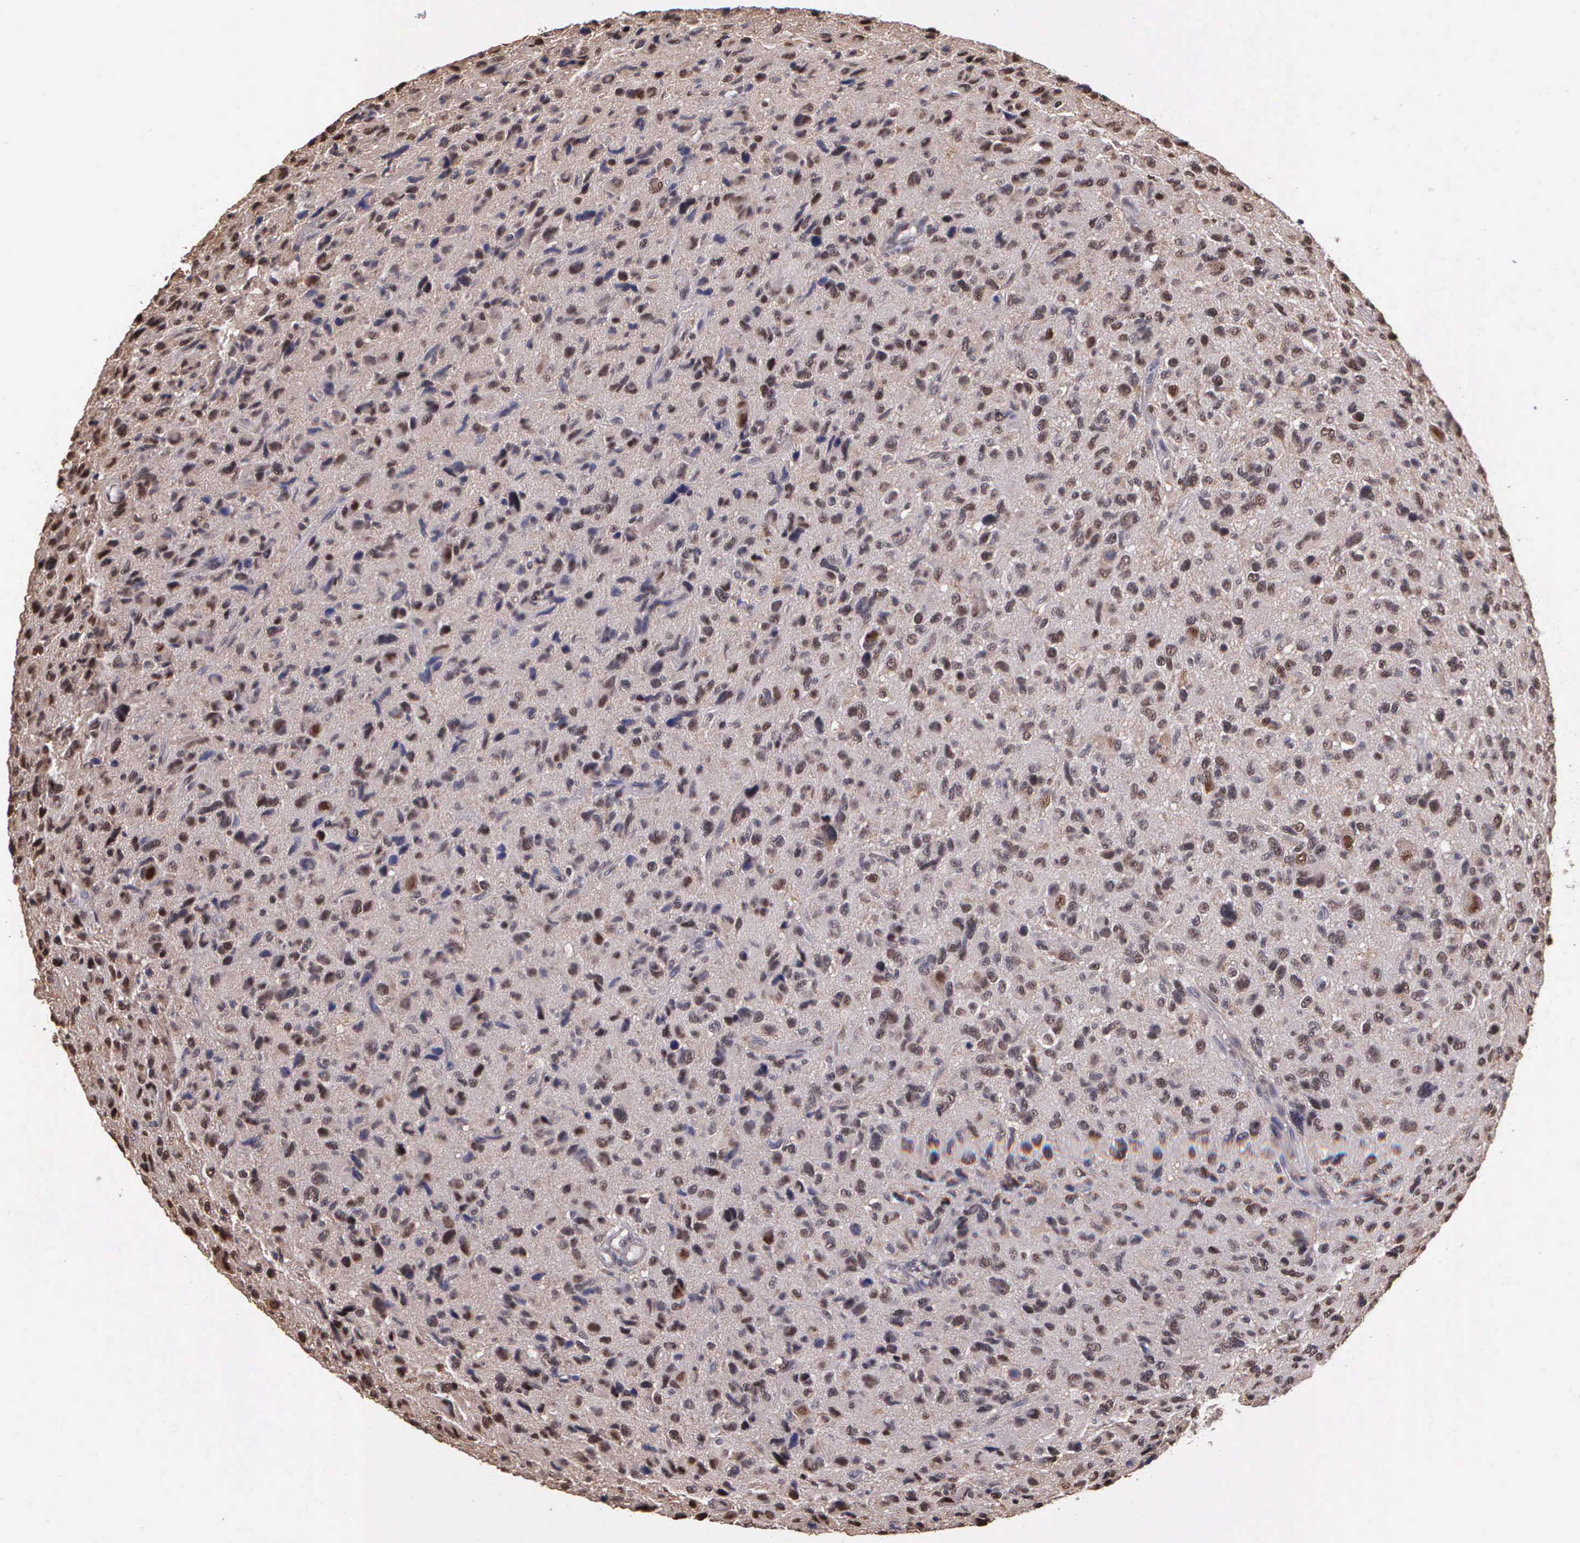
{"staining": {"intensity": "weak", "quantity": ">75%", "location": "cytoplasmic/membranous,nuclear"}, "tissue": "glioma", "cell_type": "Tumor cells", "image_type": "cancer", "snomed": [{"axis": "morphology", "description": "Glioma, malignant, High grade"}, {"axis": "topography", "description": "Brain"}], "caption": "Glioma was stained to show a protein in brown. There is low levels of weak cytoplasmic/membranous and nuclear expression in about >75% of tumor cells. The protein of interest is shown in brown color, while the nuclei are stained blue.", "gene": "PSMC1", "patient": {"sex": "female", "age": 60}}